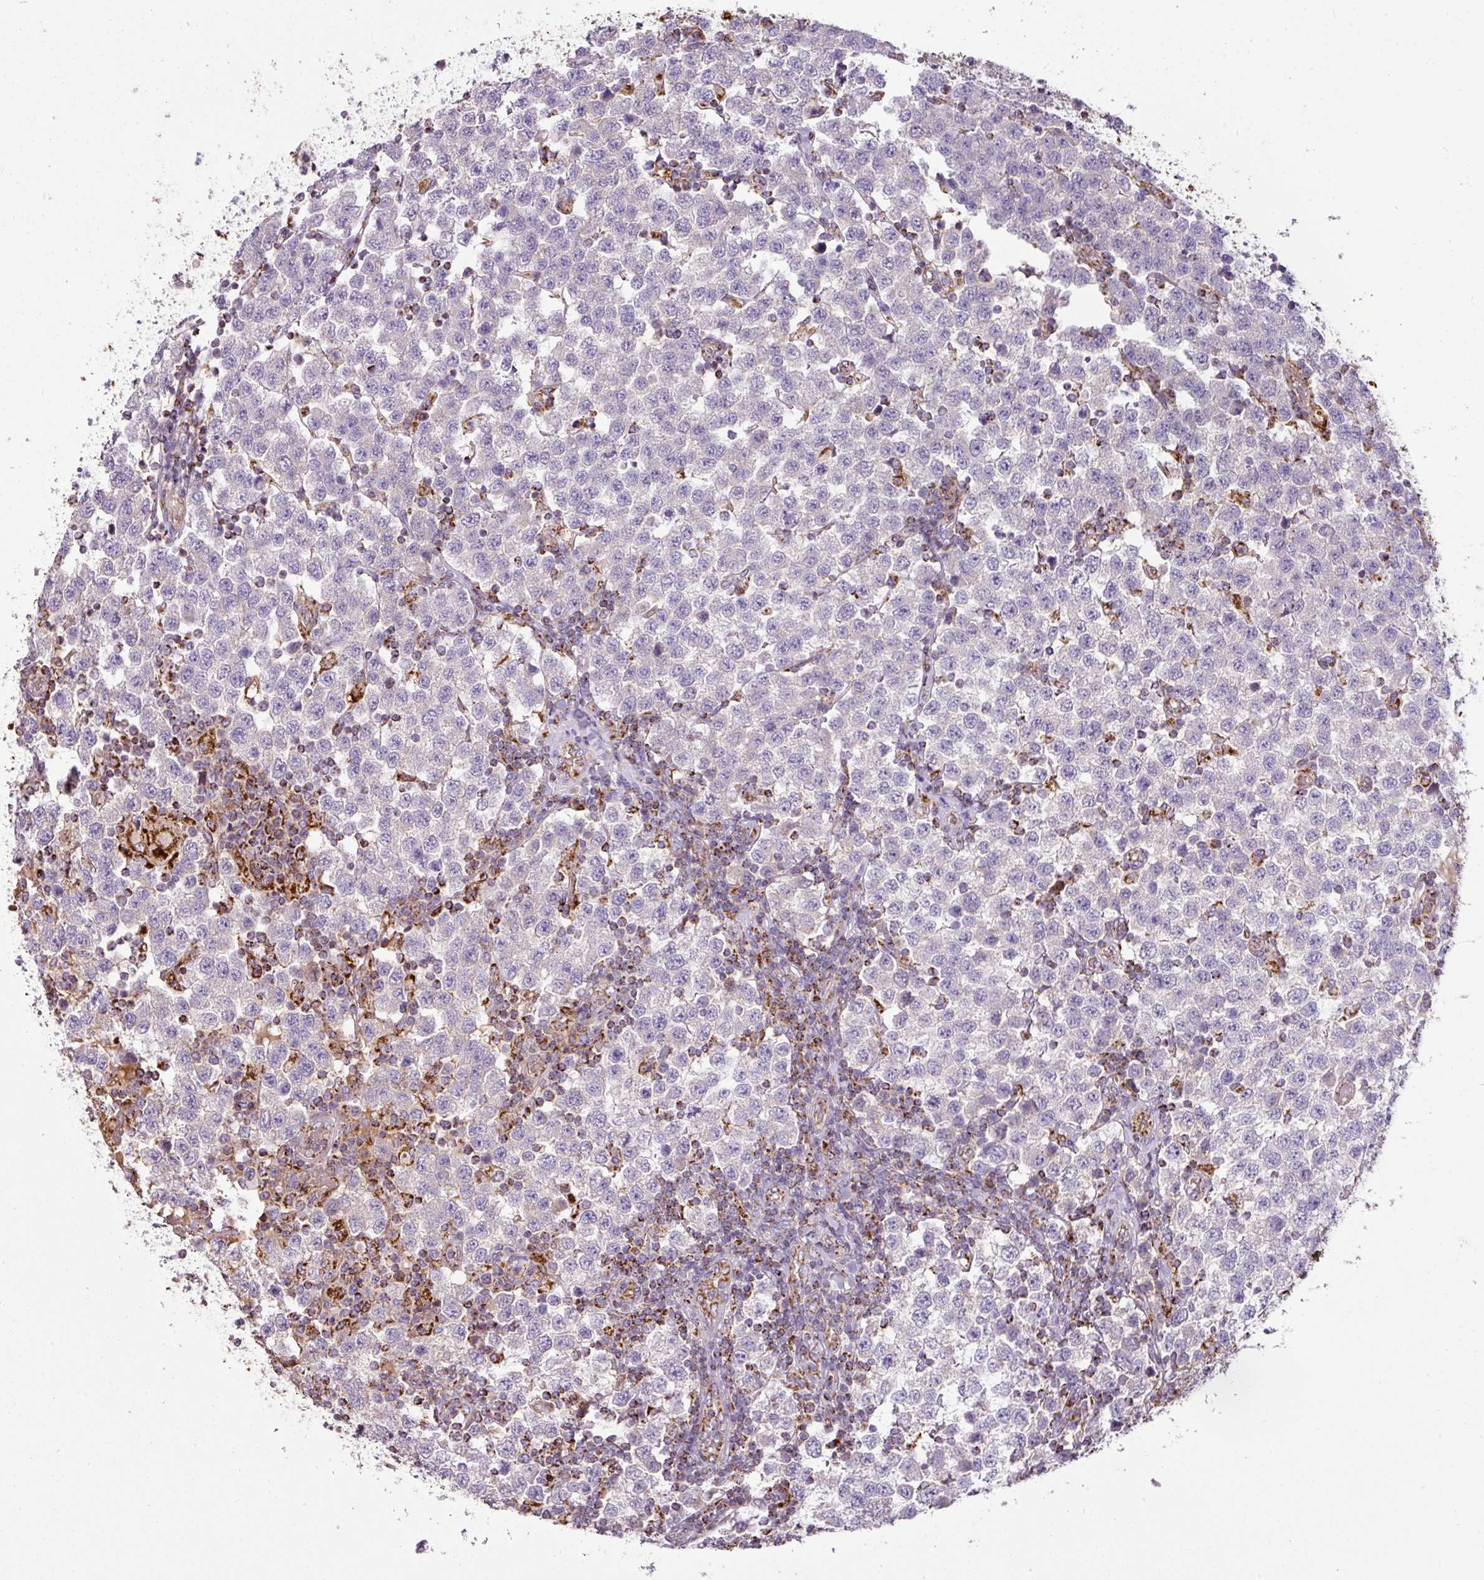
{"staining": {"intensity": "negative", "quantity": "none", "location": "none"}, "tissue": "testis cancer", "cell_type": "Tumor cells", "image_type": "cancer", "snomed": [{"axis": "morphology", "description": "Seminoma, NOS"}, {"axis": "topography", "description": "Testis"}], "caption": "Tumor cells show no significant protein positivity in testis cancer.", "gene": "SQOR", "patient": {"sex": "male", "age": 34}}